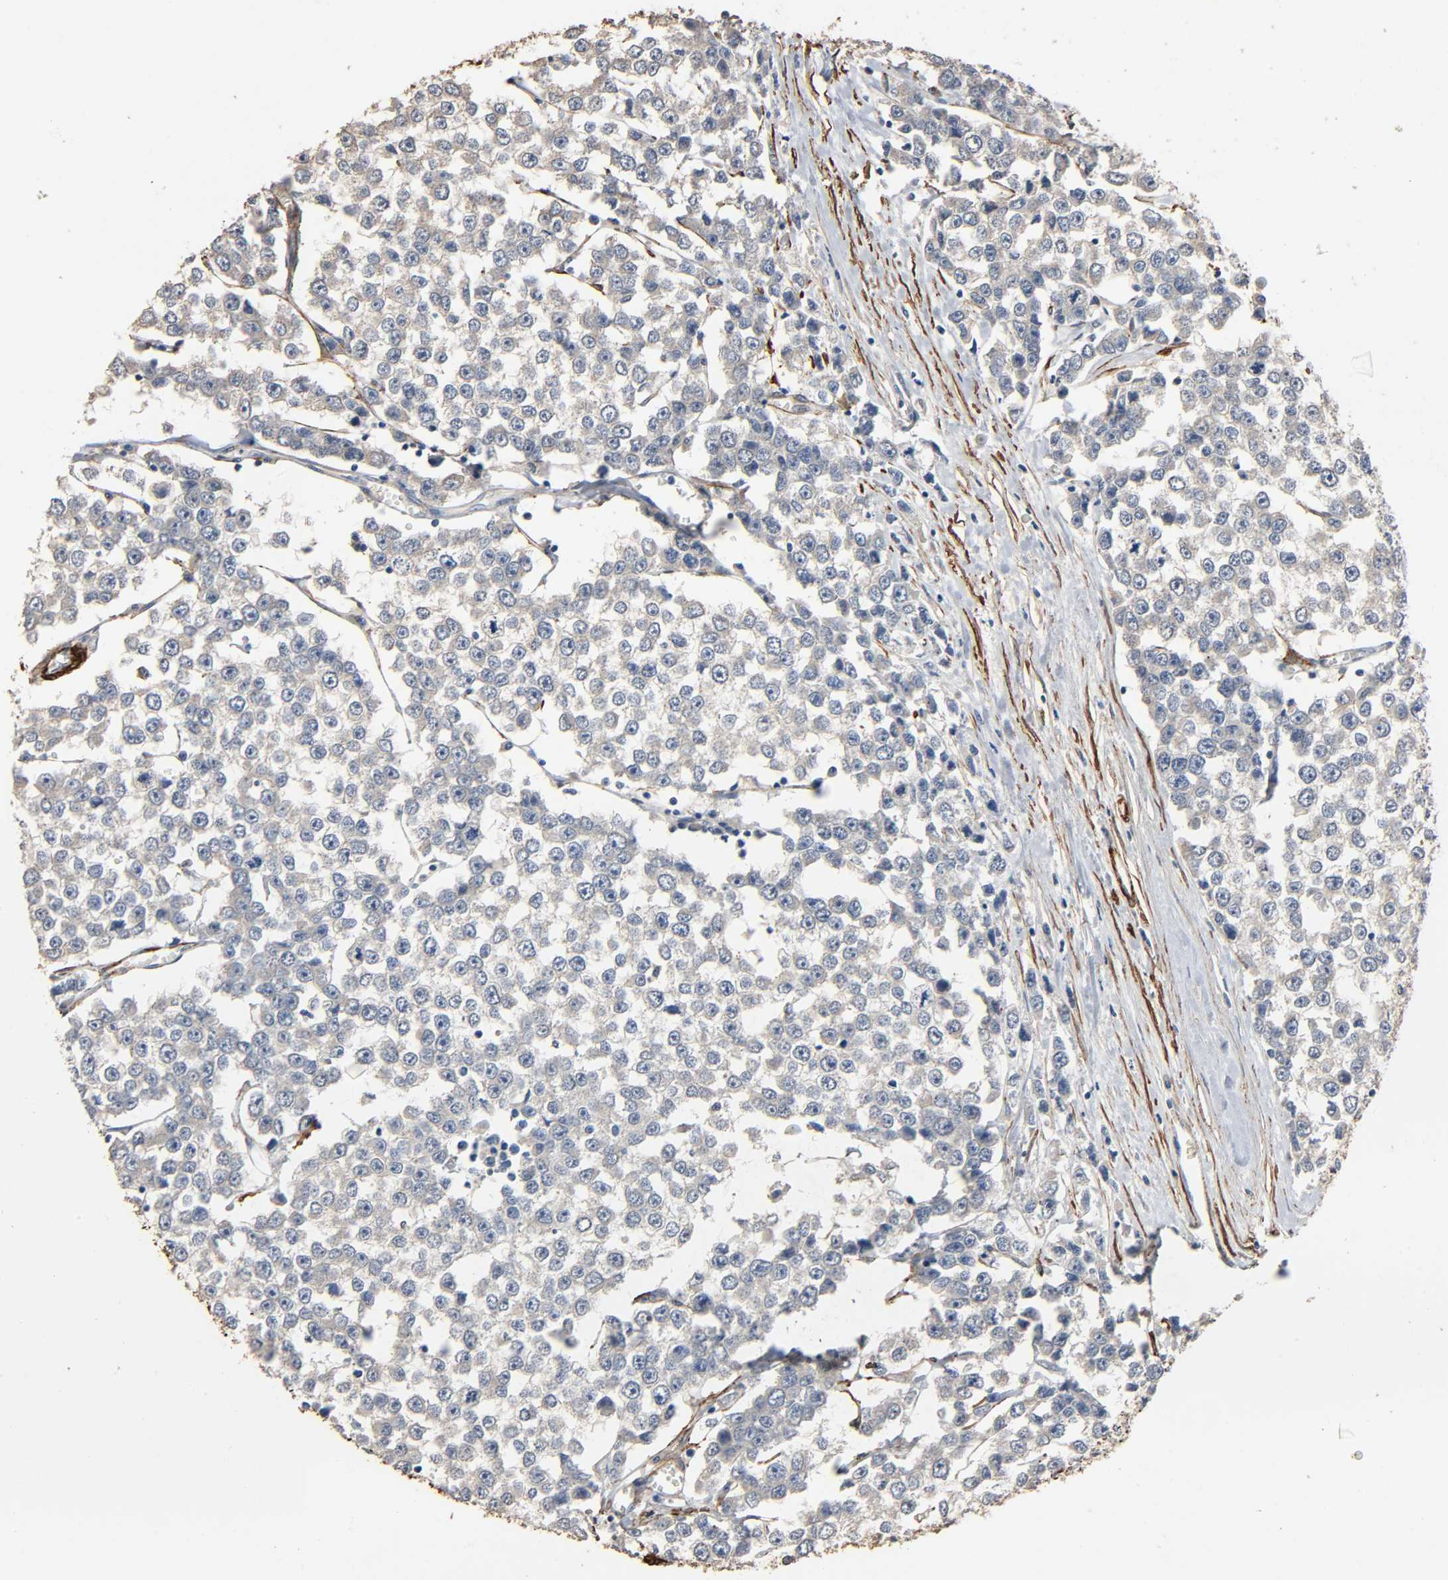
{"staining": {"intensity": "weak", "quantity": ">75%", "location": "cytoplasmic/membranous"}, "tissue": "testis cancer", "cell_type": "Tumor cells", "image_type": "cancer", "snomed": [{"axis": "morphology", "description": "Seminoma, NOS"}, {"axis": "morphology", "description": "Carcinoma, Embryonal, NOS"}, {"axis": "topography", "description": "Testis"}], "caption": "Human seminoma (testis) stained with a brown dye shows weak cytoplasmic/membranous positive expression in about >75% of tumor cells.", "gene": "GSTA3", "patient": {"sex": "male", "age": 52}}